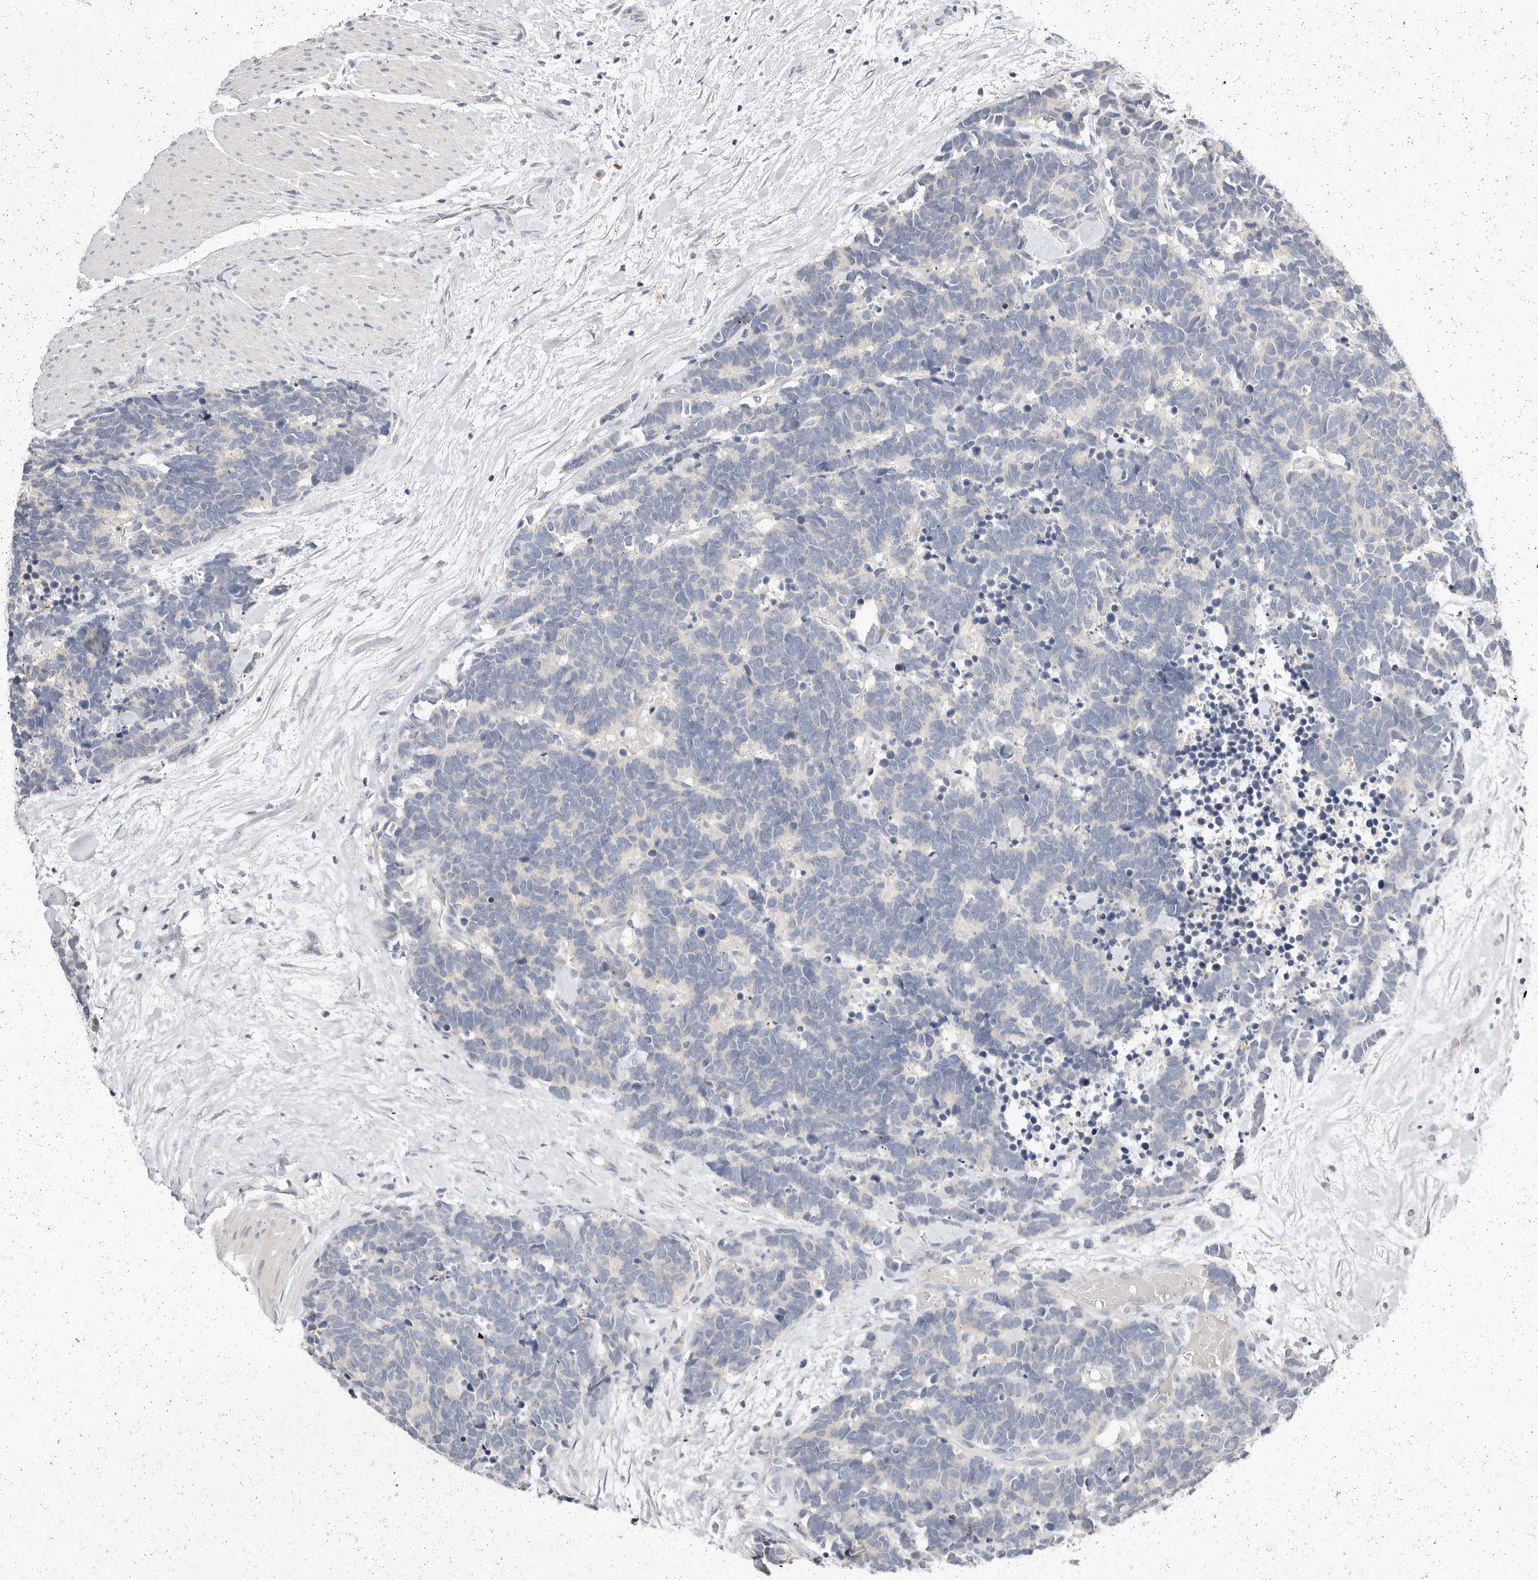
{"staining": {"intensity": "negative", "quantity": "none", "location": "none"}, "tissue": "carcinoid", "cell_type": "Tumor cells", "image_type": "cancer", "snomed": [{"axis": "morphology", "description": "Carcinoma, NOS"}, {"axis": "morphology", "description": "Carcinoid, malignant, NOS"}, {"axis": "topography", "description": "Urinary bladder"}], "caption": "Tumor cells show no significant staining in carcinoid (malignant).", "gene": "TMEM63B", "patient": {"sex": "male", "age": 57}}